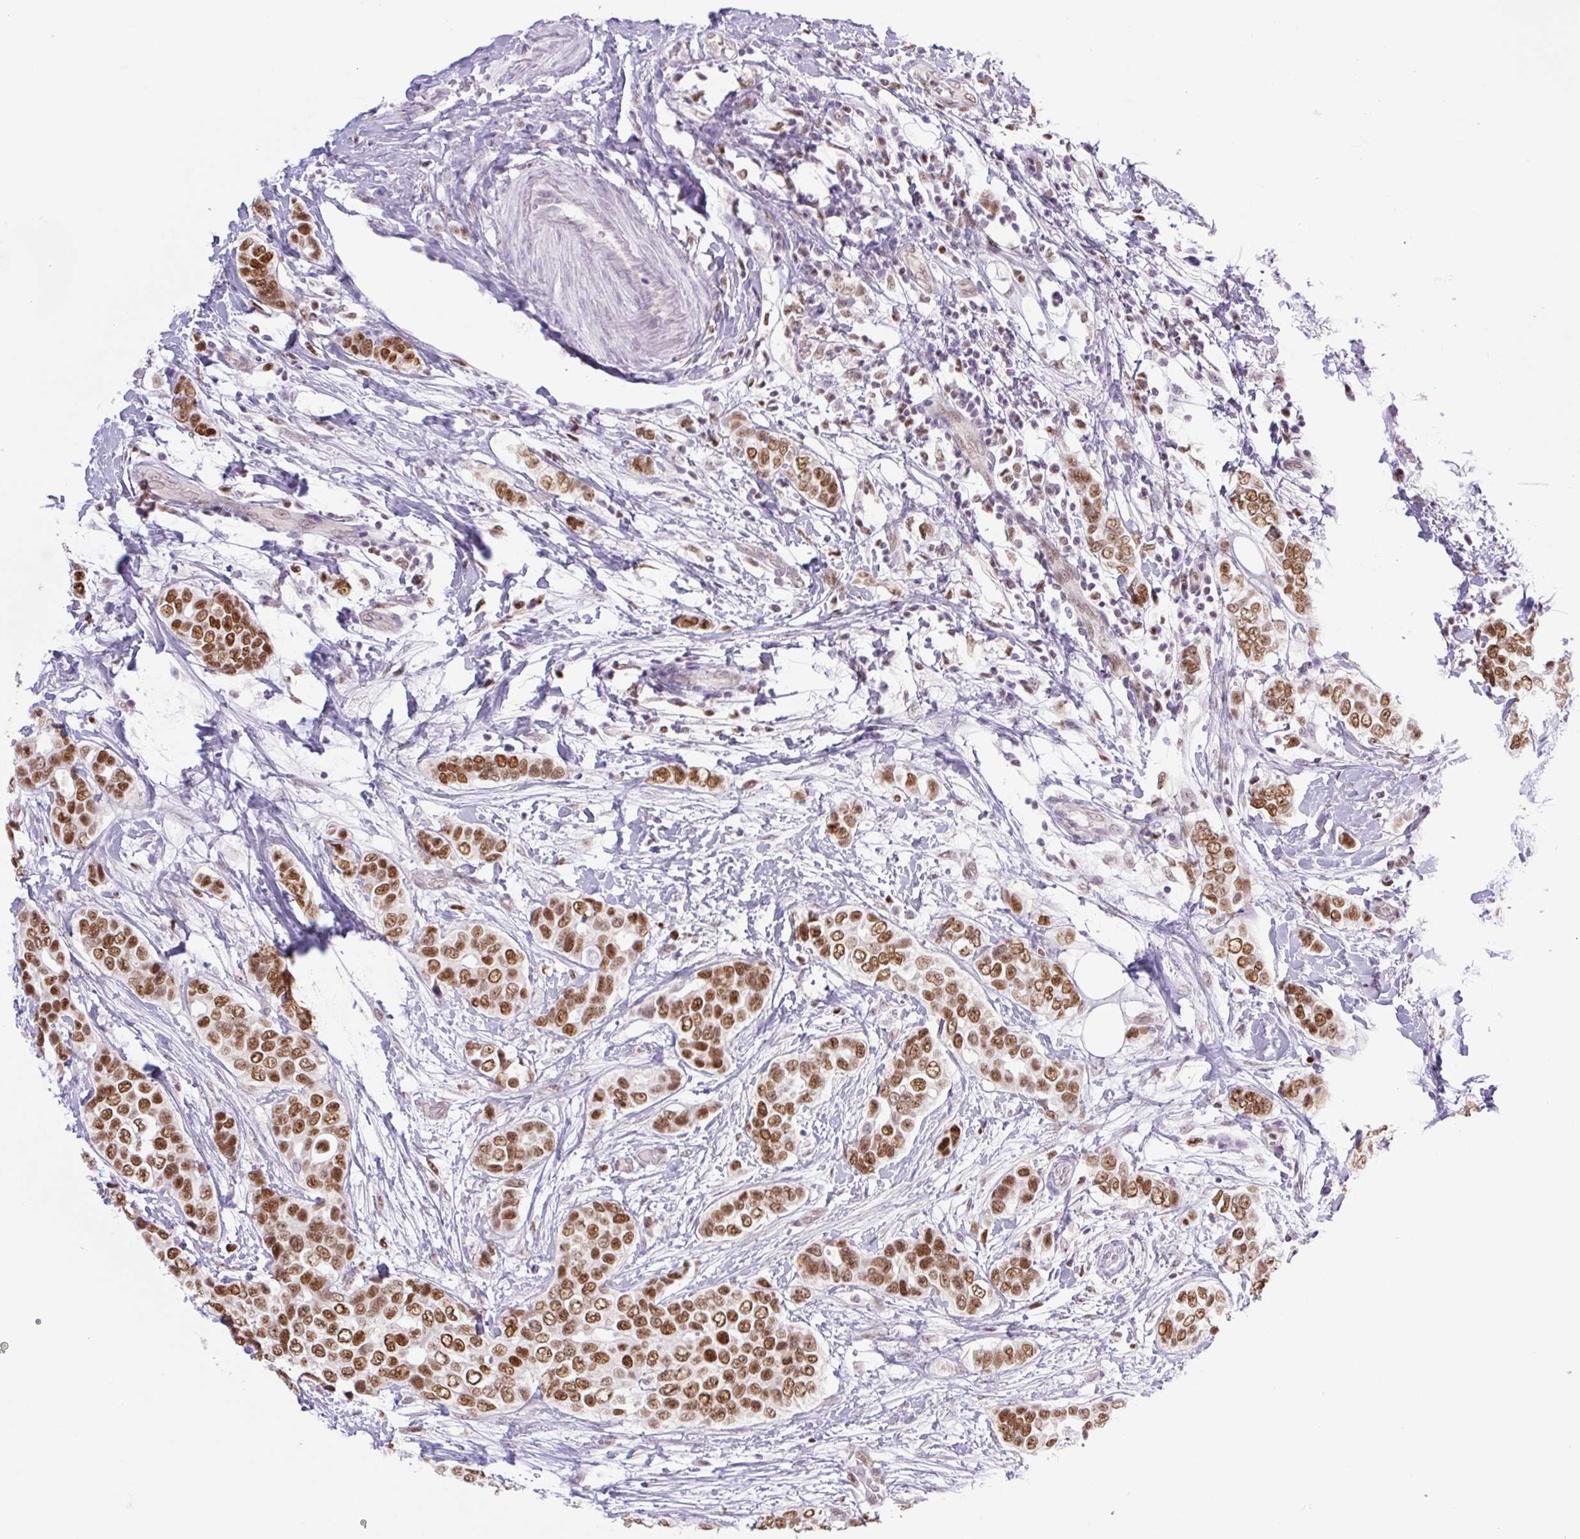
{"staining": {"intensity": "moderate", "quantity": ">75%", "location": "nuclear"}, "tissue": "breast cancer", "cell_type": "Tumor cells", "image_type": "cancer", "snomed": [{"axis": "morphology", "description": "Lobular carcinoma"}, {"axis": "topography", "description": "Breast"}], "caption": "DAB (3,3'-diaminobenzidine) immunohistochemical staining of human breast cancer displays moderate nuclear protein expression in about >75% of tumor cells.", "gene": "TLE3", "patient": {"sex": "female", "age": 51}}